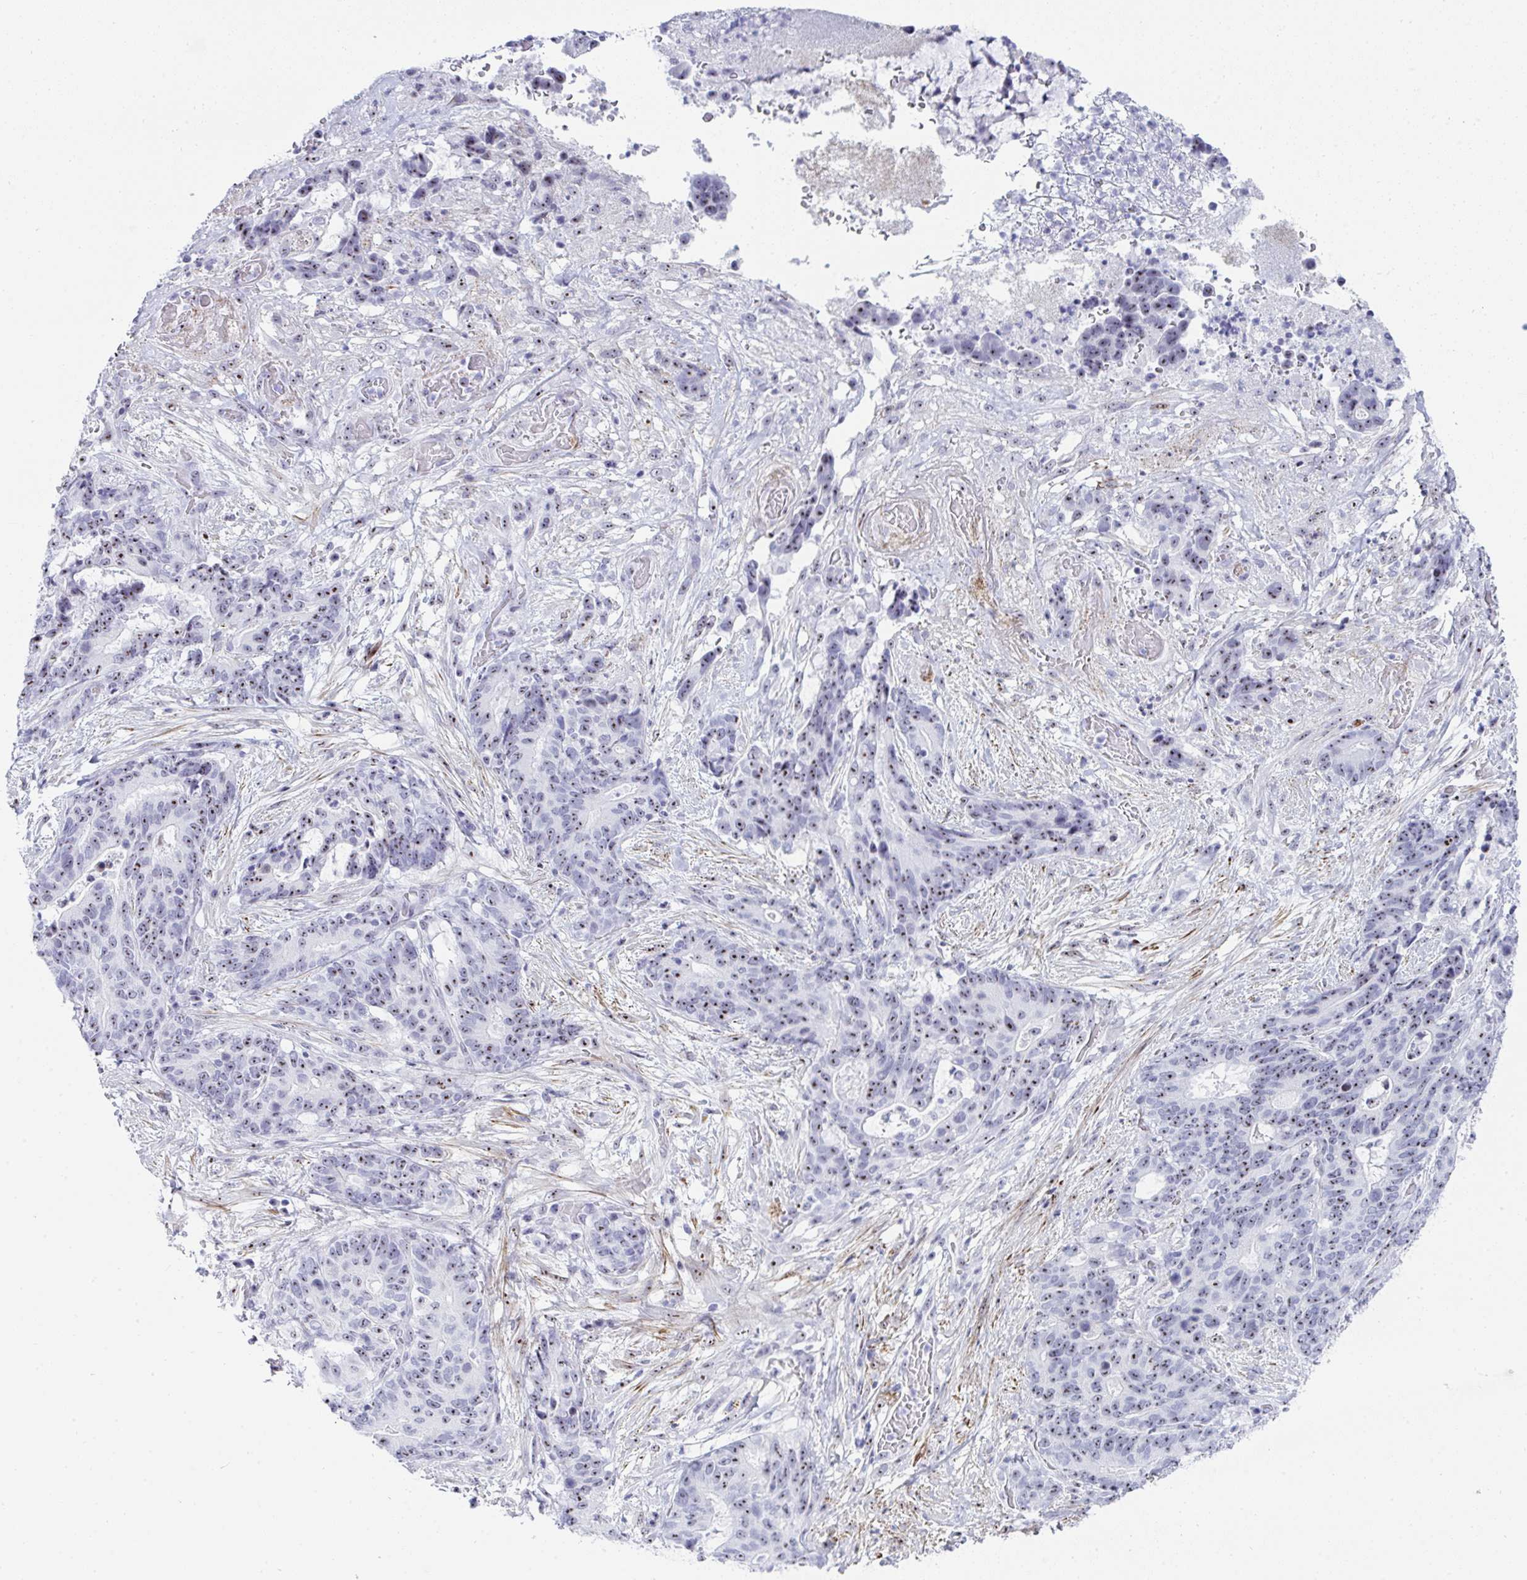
{"staining": {"intensity": "moderate", "quantity": ">75%", "location": "nuclear"}, "tissue": "stomach cancer", "cell_type": "Tumor cells", "image_type": "cancer", "snomed": [{"axis": "morphology", "description": "Normal tissue, NOS"}, {"axis": "morphology", "description": "Adenocarcinoma, NOS"}, {"axis": "topography", "description": "Stomach"}], "caption": "Protein staining of stomach cancer tissue demonstrates moderate nuclear expression in about >75% of tumor cells.", "gene": "NOP10", "patient": {"sex": "female", "age": 64}}